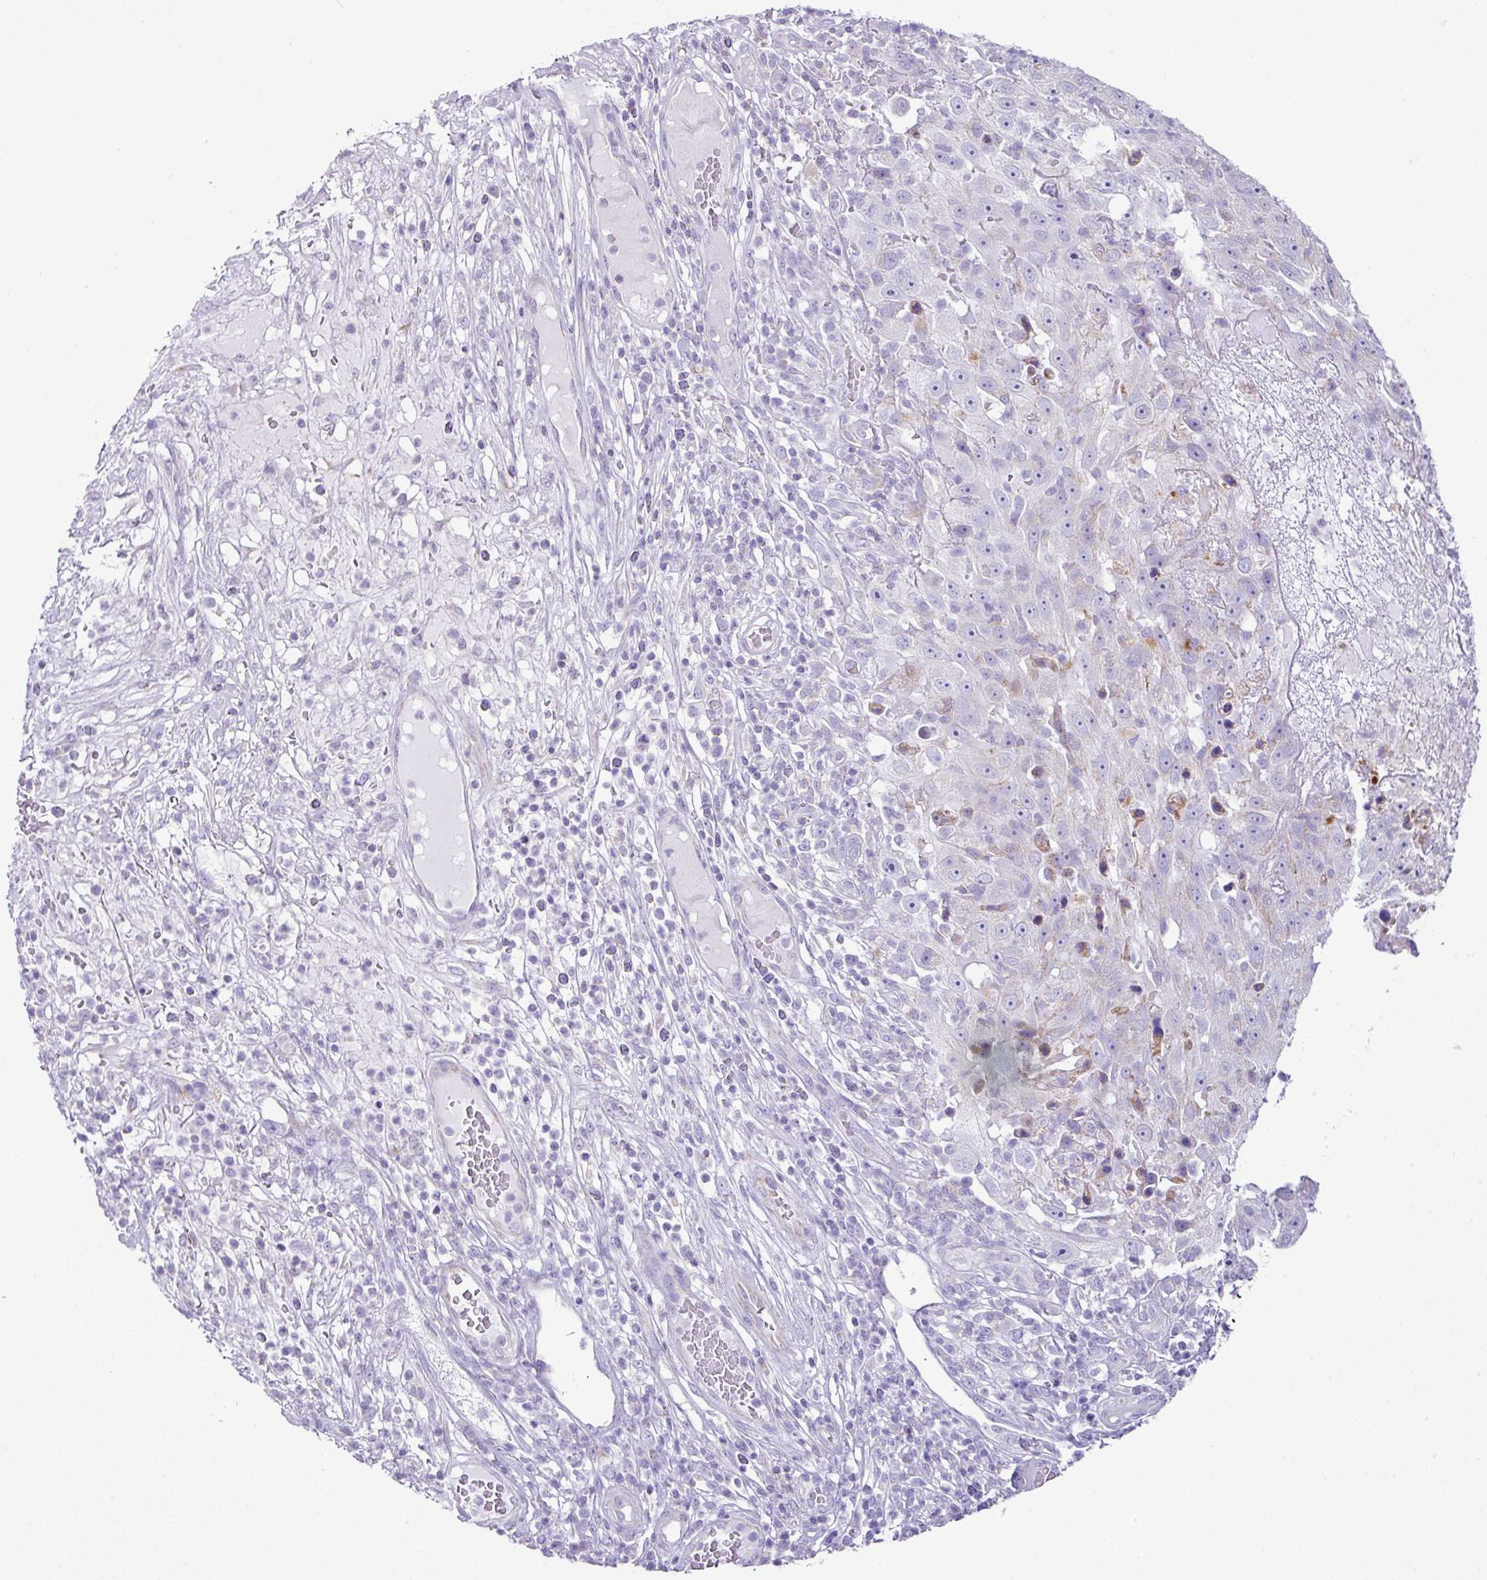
{"staining": {"intensity": "negative", "quantity": "none", "location": "none"}, "tissue": "skin cancer", "cell_type": "Tumor cells", "image_type": "cancer", "snomed": [{"axis": "morphology", "description": "Squamous cell carcinoma, NOS"}, {"axis": "topography", "description": "Skin"}], "caption": "High magnification brightfield microscopy of squamous cell carcinoma (skin) stained with DAB (brown) and counterstained with hematoxylin (blue): tumor cells show no significant expression.", "gene": "PGAP4", "patient": {"sex": "female", "age": 87}}